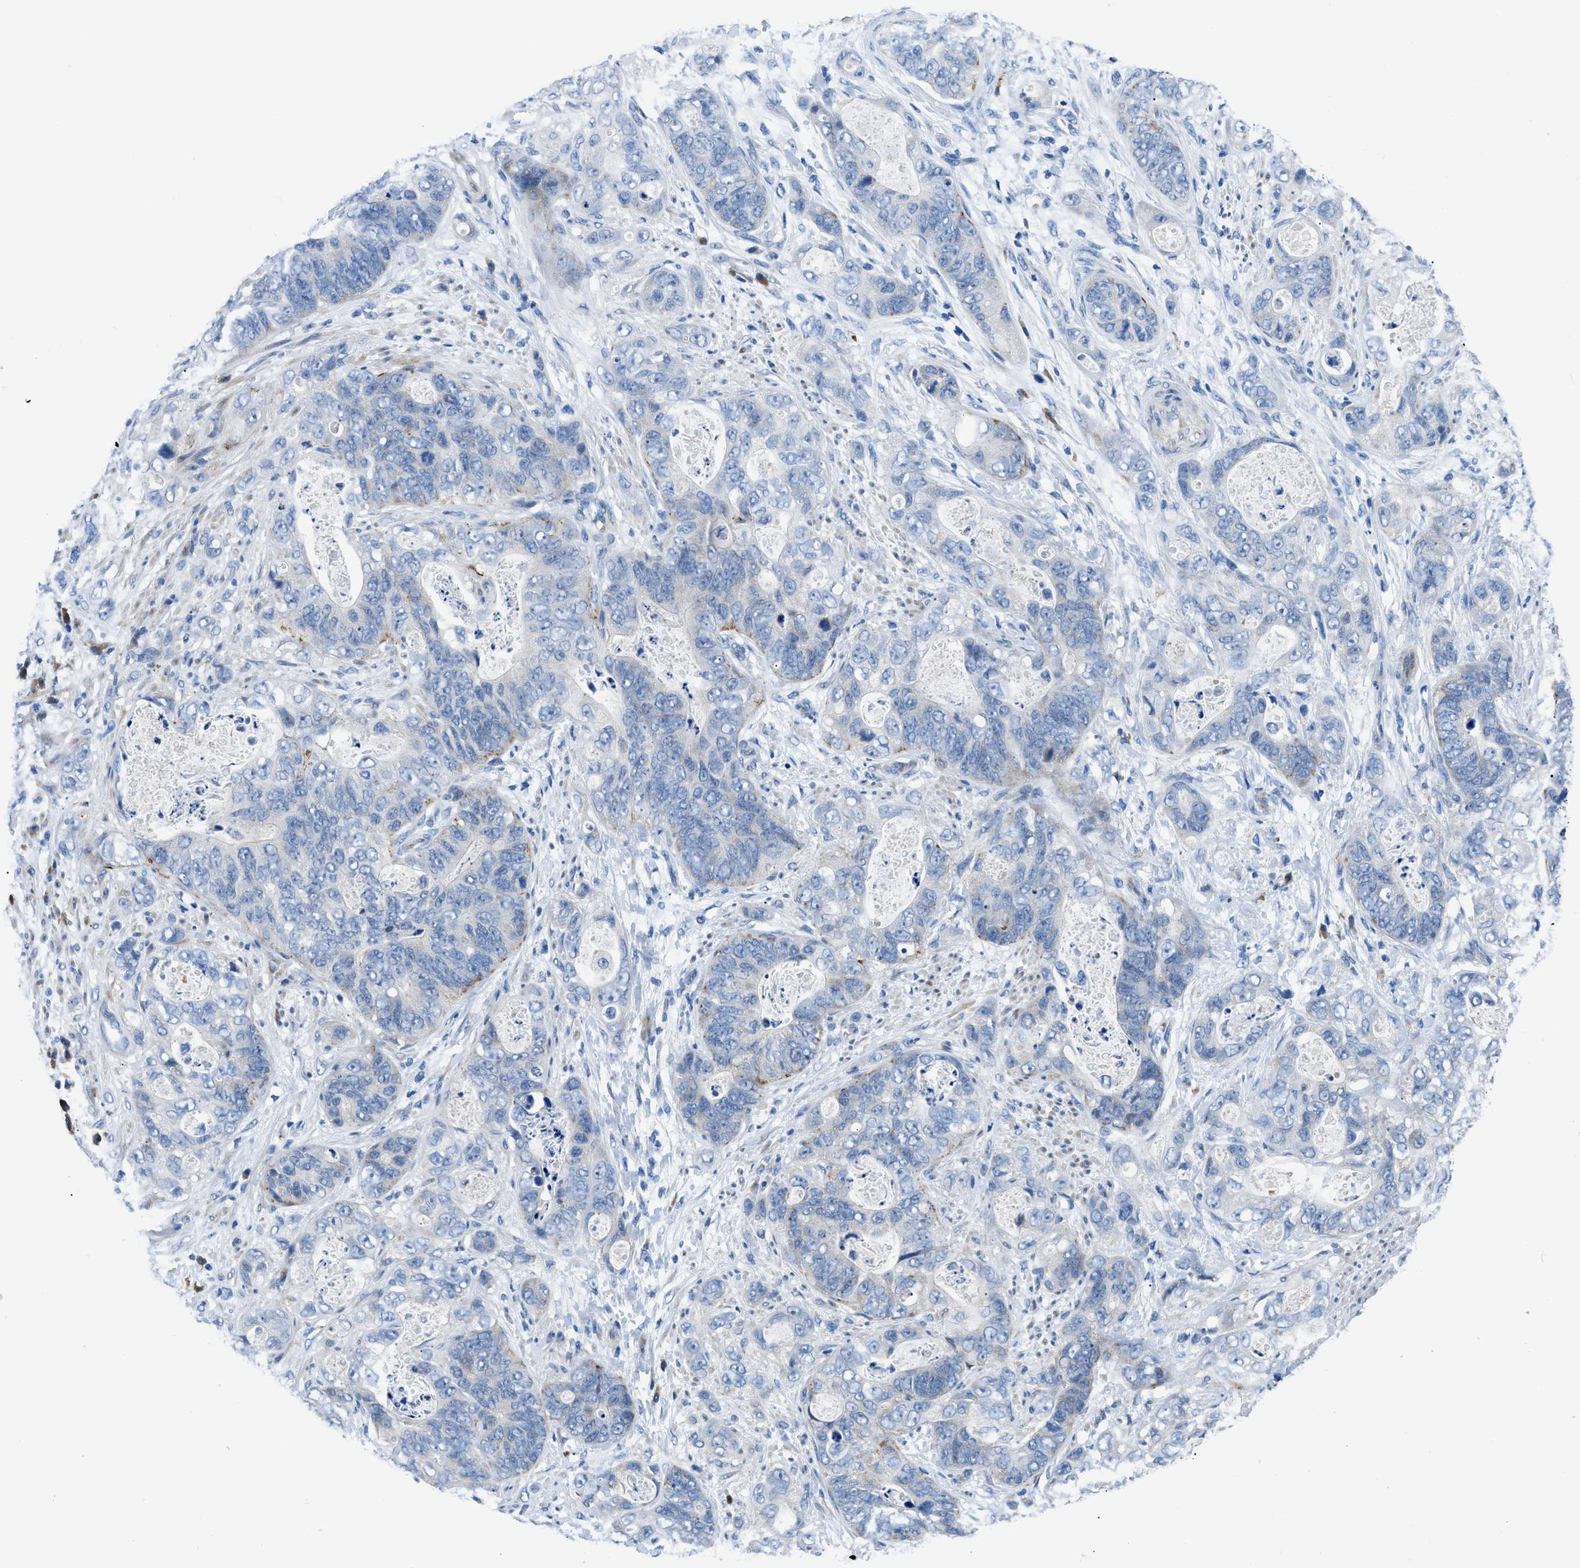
{"staining": {"intensity": "negative", "quantity": "none", "location": "none"}, "tissue": "stomach cancer", "cell_type": "Tumor cells", "image_type": "cancer", "snomed": [{"axis": "morphology", "description": "Adenocarcinoma, NOS"}, {"axis": "topography", "description": "Stomach"}], "caption": "DAB (3,3'-diaminobenzidine) immunohistochemical staining of stomach adenocarcinoma reveals no significant expression in tumor cells.", "gene": "UAP1", "patient": {"sex": "female", "age": 89}}